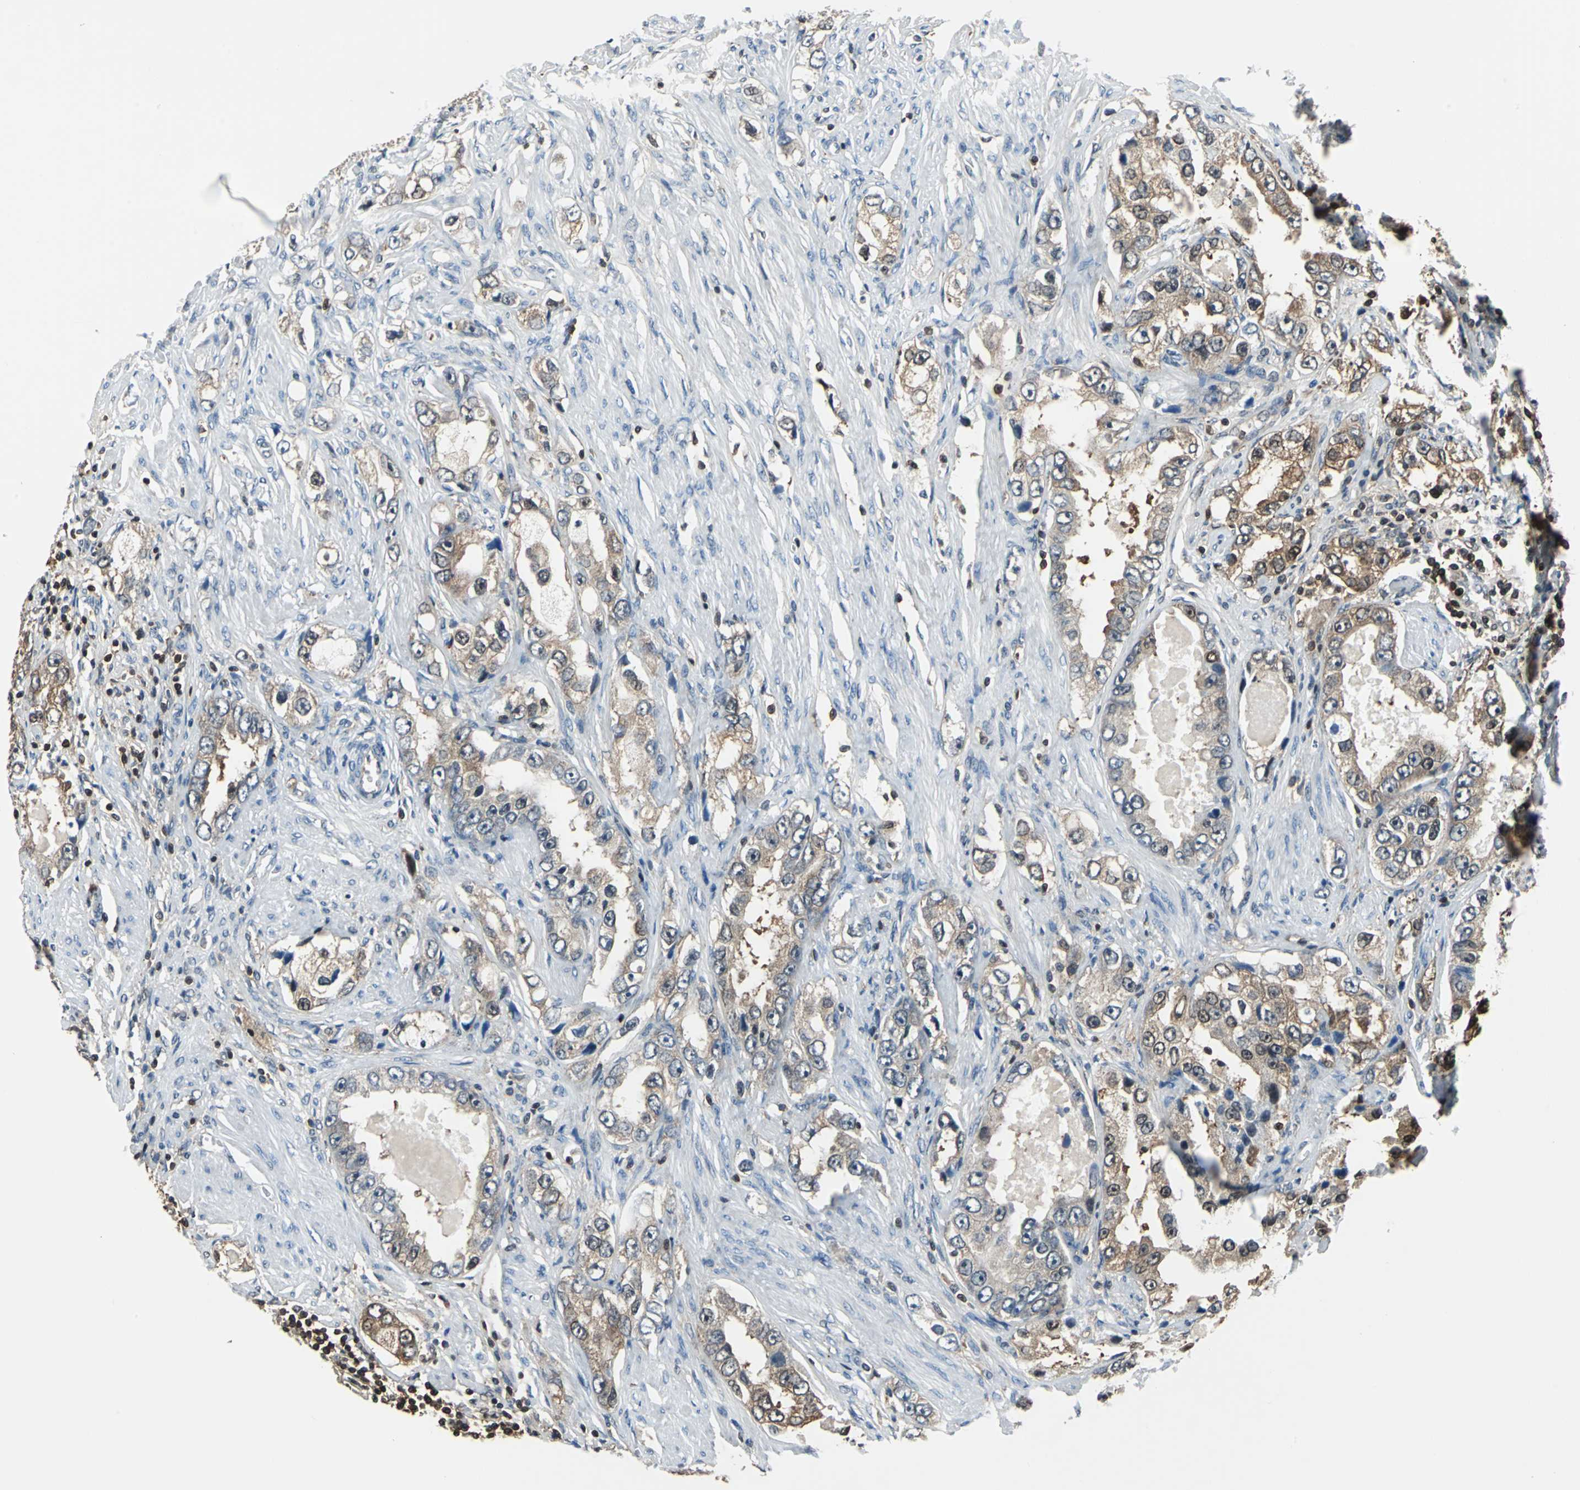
{"staining": {"intensity": "moderate", "quantity": "25%-75%", "location": "cytoplasmic/membranous"}, "tissue": "prostate cancer", "cell_type": "Tumor cells", "image_type": "cancer", "snomed": [{"axis": "morphology", "description": "Adenocarcinoma, High grade"}, {"axis": "topography", "description": "Prostate"}], "caption": "This image demonstrates immunohistochemistry staining of prostate cancer (adenocarcinoma (high-grade)), with medium moderate cytoplasmic/membranous staining in about 25%-75% of tumor cells.", "gene": "PSME1", "patient": {"sex": "male", "age": 63}}